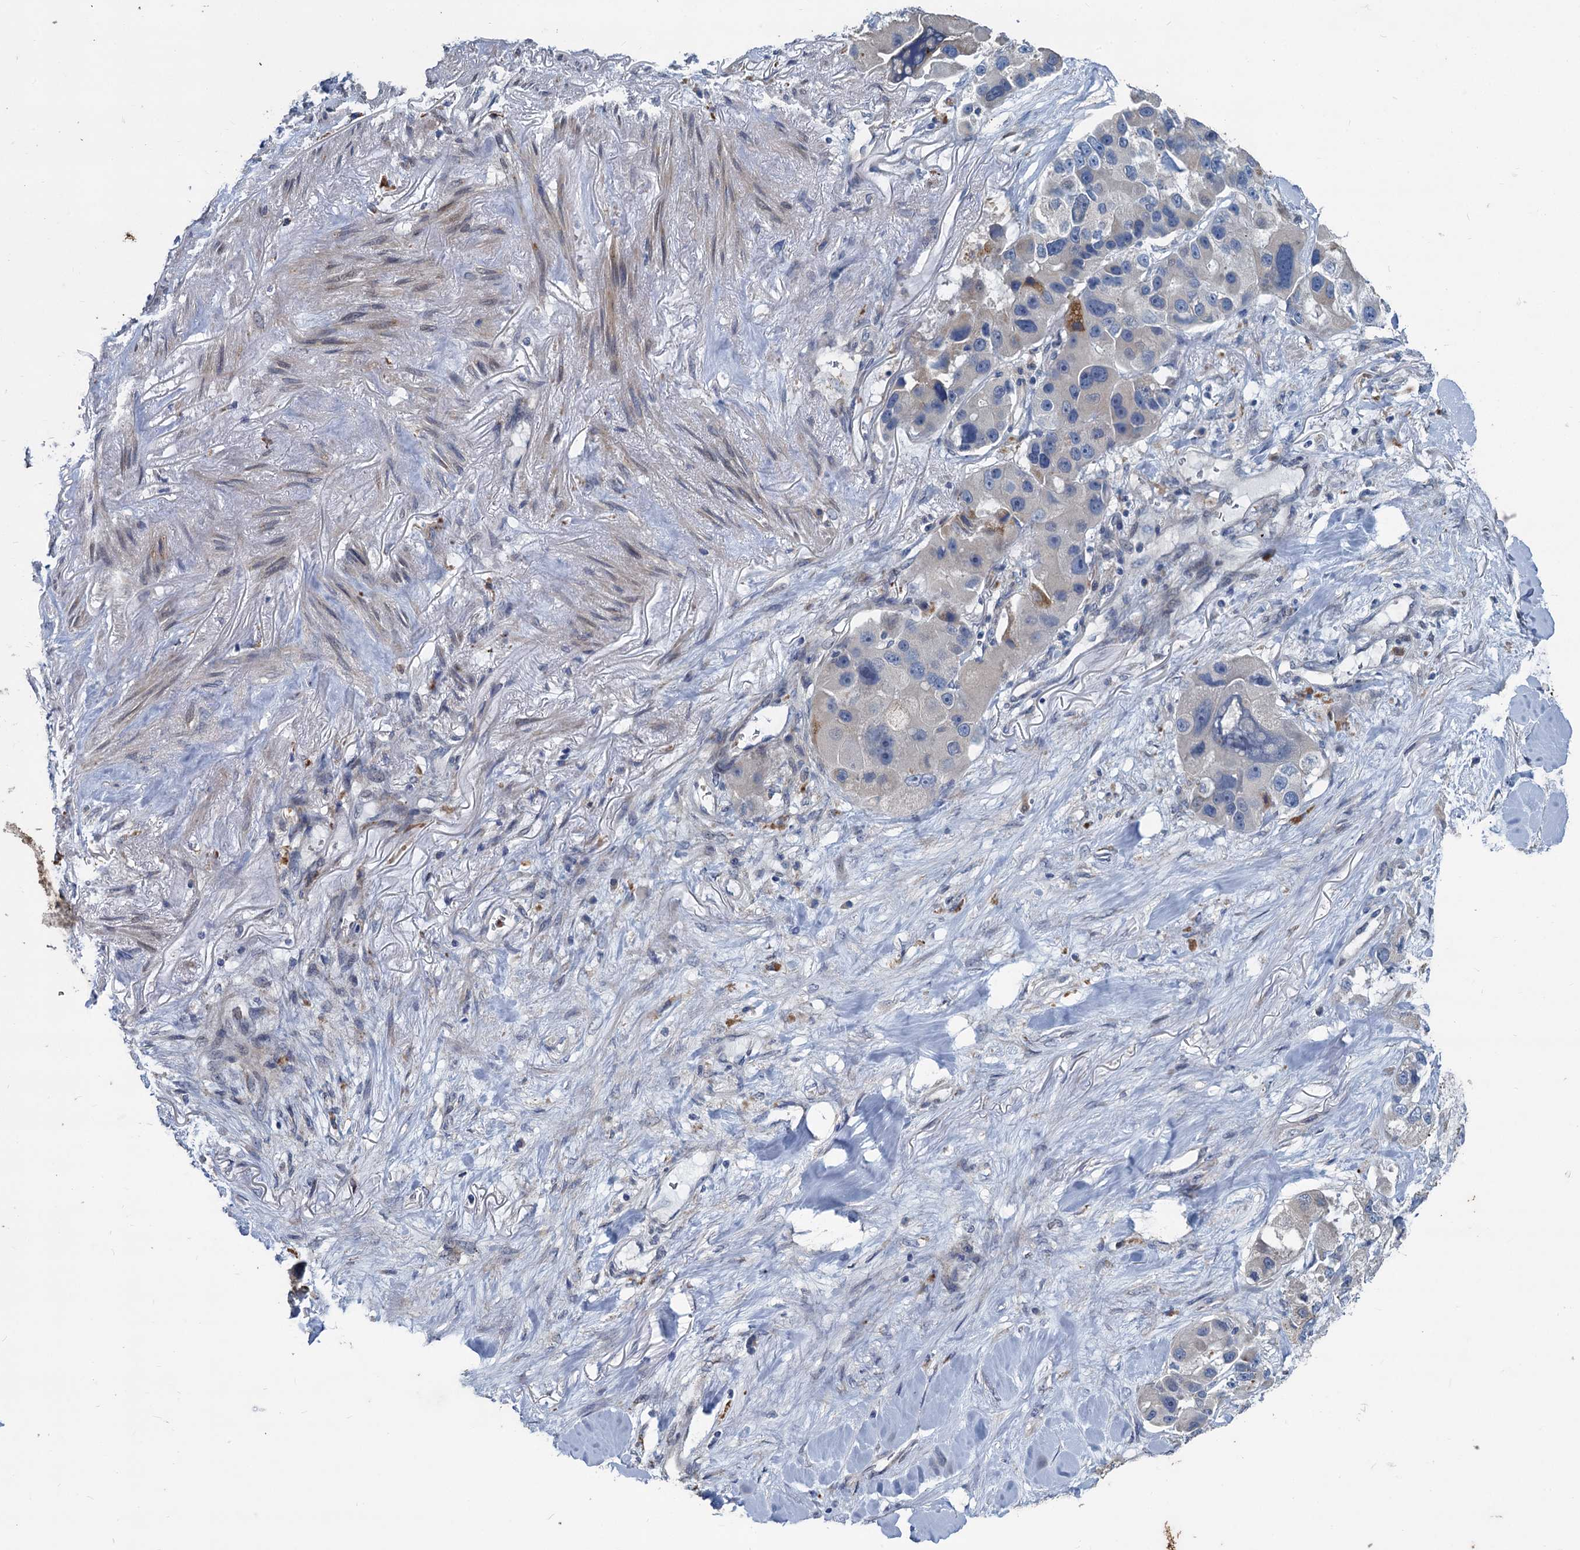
{"staining": {"intensity": "negative", "quantity": "none", "location": "none"}, "tissue": "lung cancer", "cell_type": "Tumor cells", "image_type": "cancer", "snomed": [{"axis": "morphology", "description": "Adenocarcinoma, NOS"}, {"axis": "topography", "description": "Lung"}], "caption": "An image of human lung adenocarcinoma is negative for staining in tumor cells.", "gene": "TCTN2", "patient": {"sex": "female", "age": 54}}